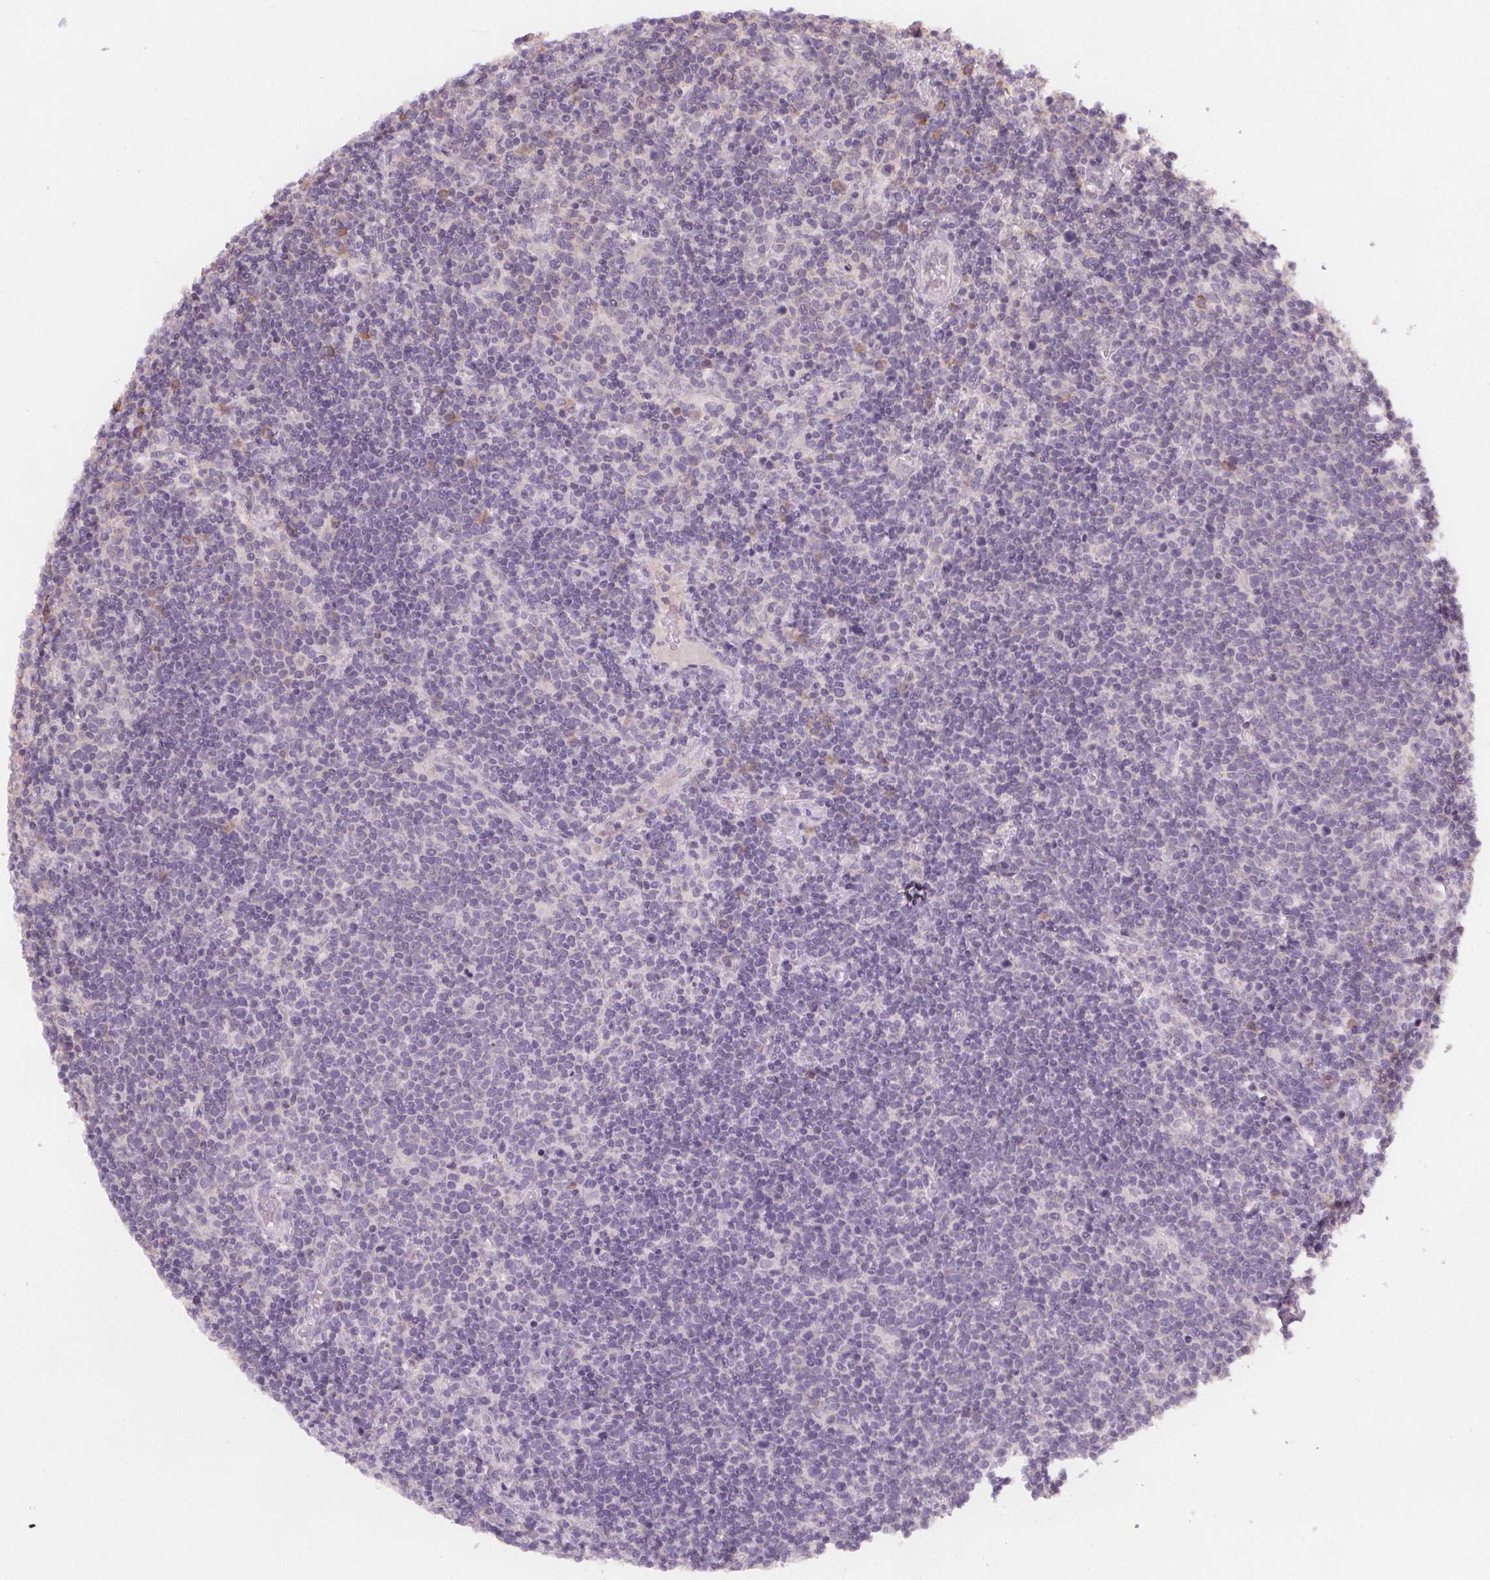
{"staining": {"intensity": "negative", "quantity": "none", "location": "none"}, "tissue": "lymphoma", "cell_type": "Tumor cells", "image_type": "cancer", "snomed": [{"axis": "morphology", "description": "Malignant lymphoma, non-Hodgkin's type, High grade"}, {"axis": "topography", "description": "Lymph node"}], "caption": "Immunohistochemistry (IHC) image of neoplastic tissue: lymphoma stained with DAB (3,3'-diaminobenzidine) shows no significant protein expression in tumor cells.", "gene": "TMEM80", "patient": {"sex": "male", "age": 61}}